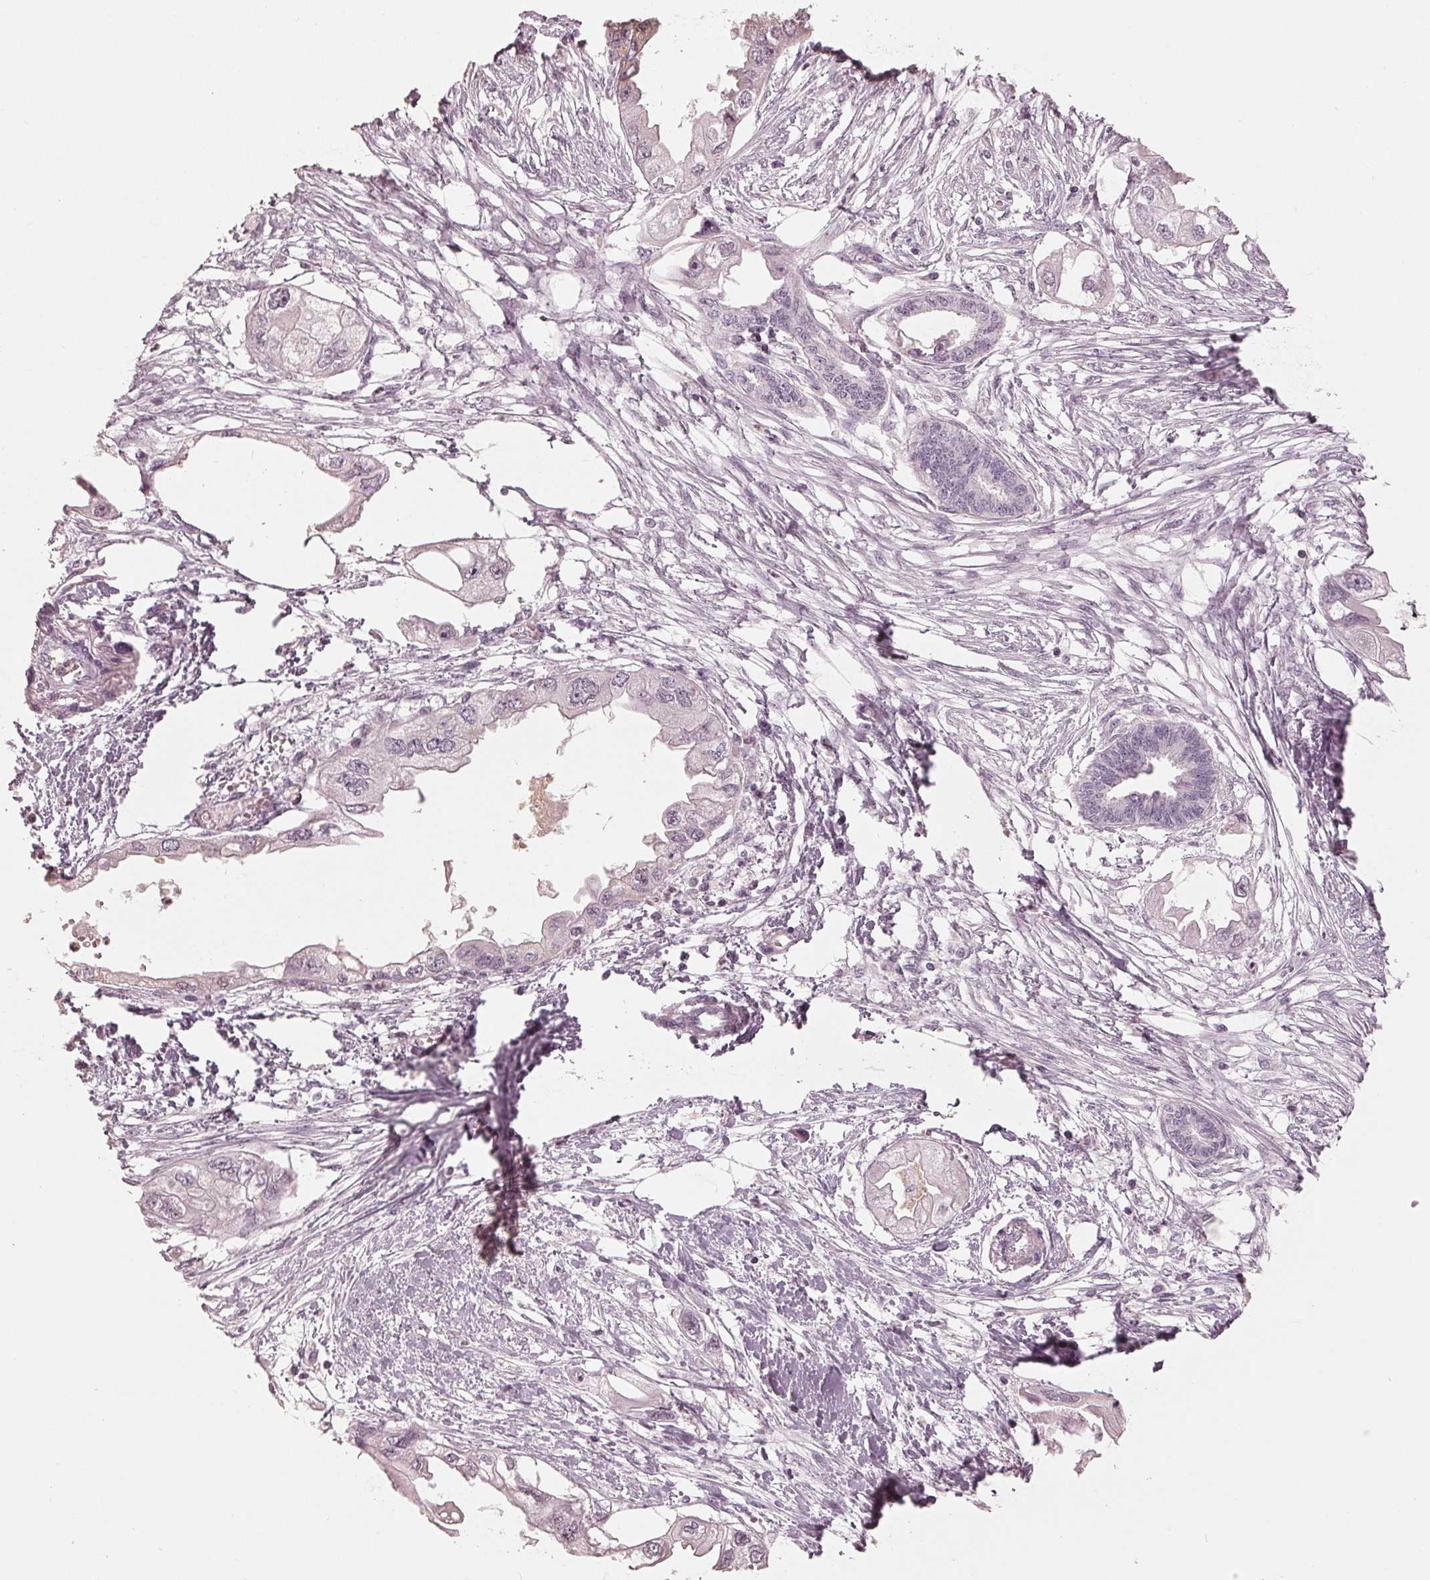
{"staining": {"intensity": "negative", "quantity": "none", "location": "none"}, "tissue": "endometrial cancer", "cell_type": "Tumor cells", "image_type": "cancer", "snomed": [{"axis": "morphology", "description": "Adenocarcinoma, NOS"}, {"axis": "morphology", "description": "Adenocarcinoma, metastatic, NOS"}, {"axis": "topography", "description": "Adipose tissue"}, {"axis": "topography", "description": "Endometrium"}], "caption": "The histopathology image reveals no staining of tumor cells in endometrial cancer (metastatic adenocarcinoma).", "gene": "ADPRHL1", "patient": {"sex": "female", "age": 67}}